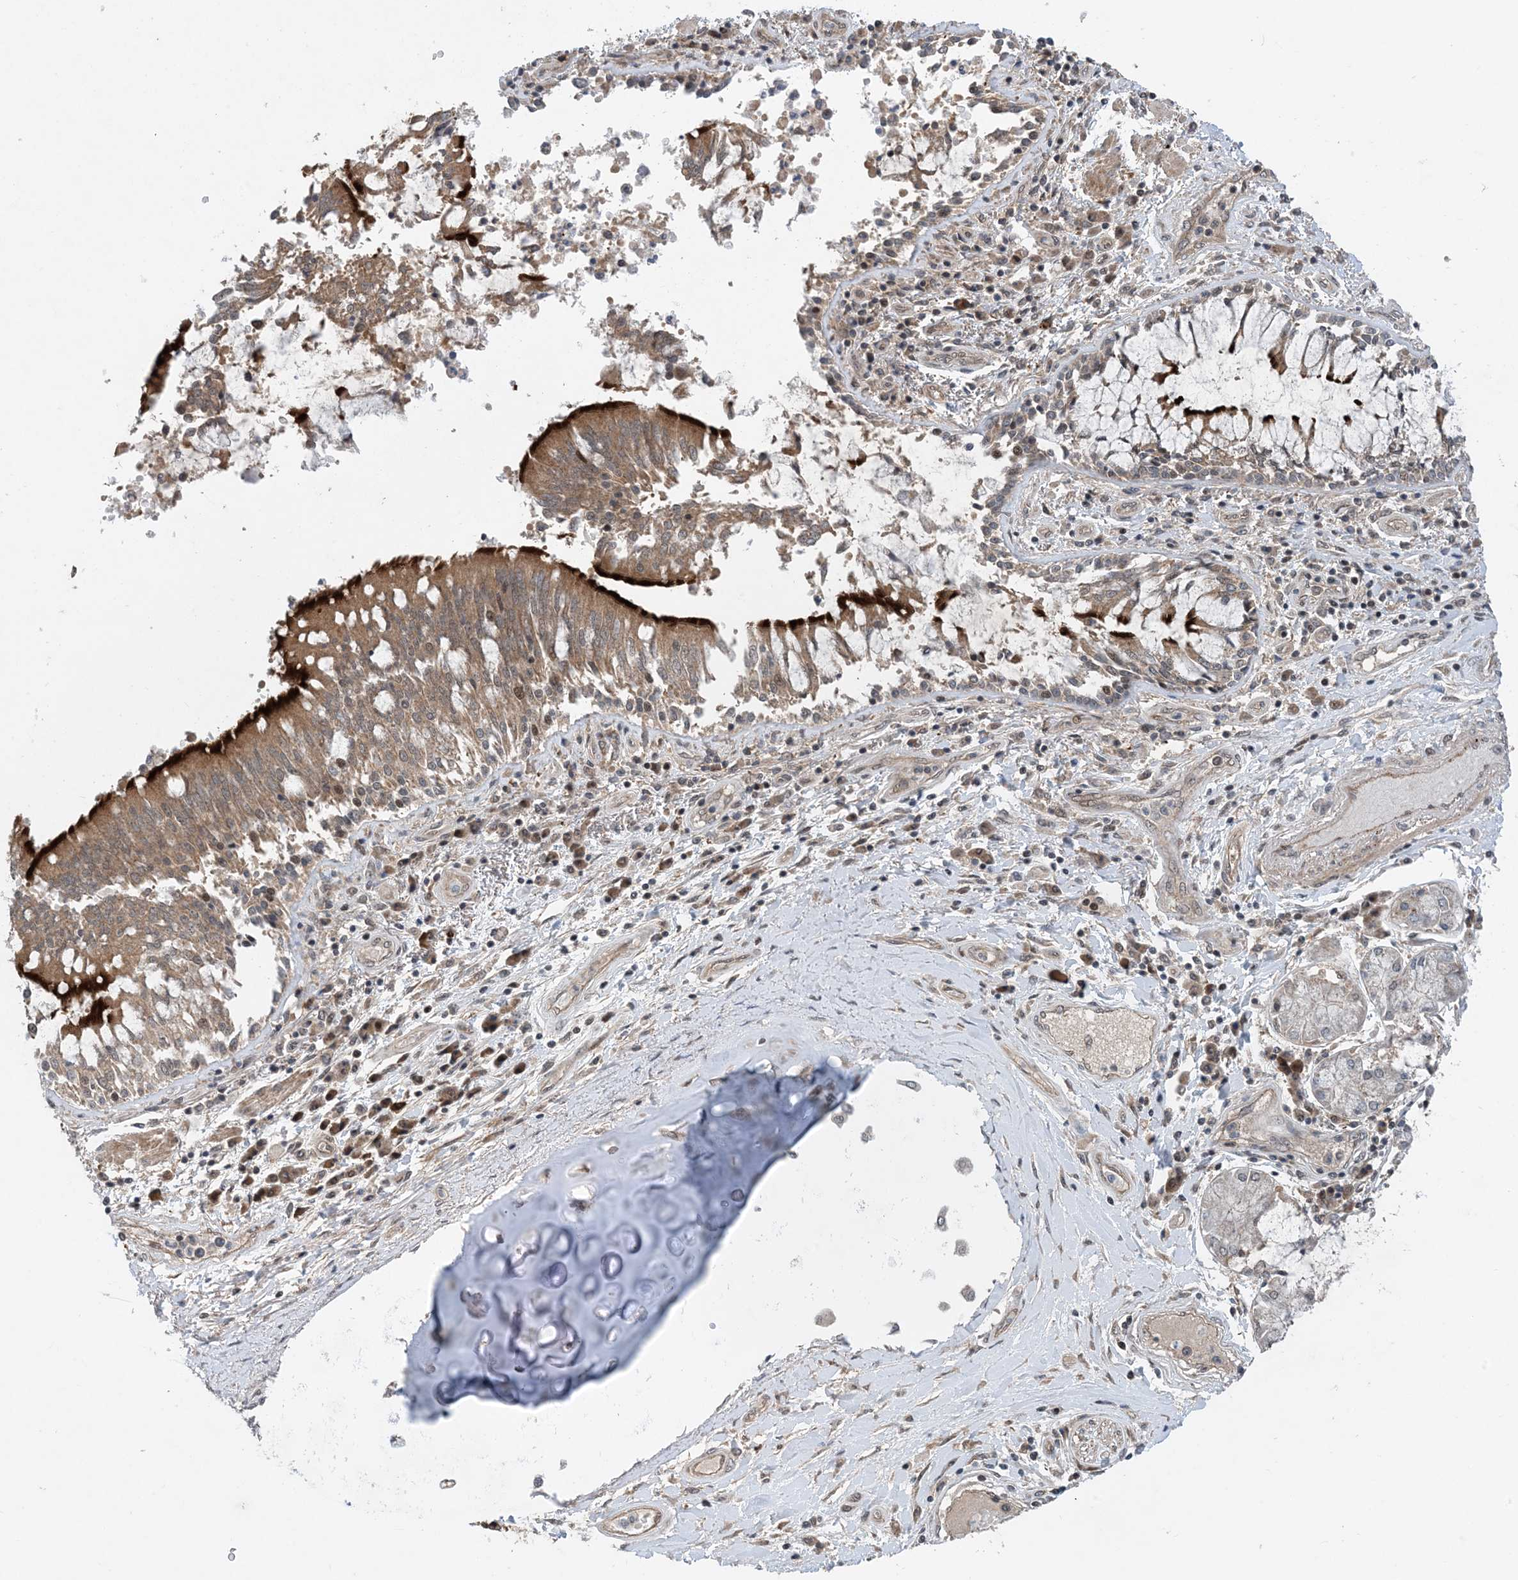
{"staining": {"intensity": "moderate", "quantity": "25%-75%", "location": "cytoplasmic/membranous"}, "tissue": "adipose tissue", "cell_type": "Adipocytes", "image_type": "normal", "snomed": [{"axis": "morphology", "description": "Normal tissue, NOS"}, {"axis": "topography", "description": "Cartilage tissue"}, {"axis": "topography", "description": "Bronchus"}, {"axis": "topography", "description": "Lung"}, {"axis": "topography", "description": "Peripheral nerve tissue"}], "caption": "Immunohistochemistry (DAB) staining of normal adipose tissue demonstrates moderate cytoplasmic/membranous protein staining in approximately 25%-75% of adipocytes. (DAB IHC with brightfield microscopy, high magnification).", "gene": "HEMK1", "patient": {"sex": "female", "age": 49}}